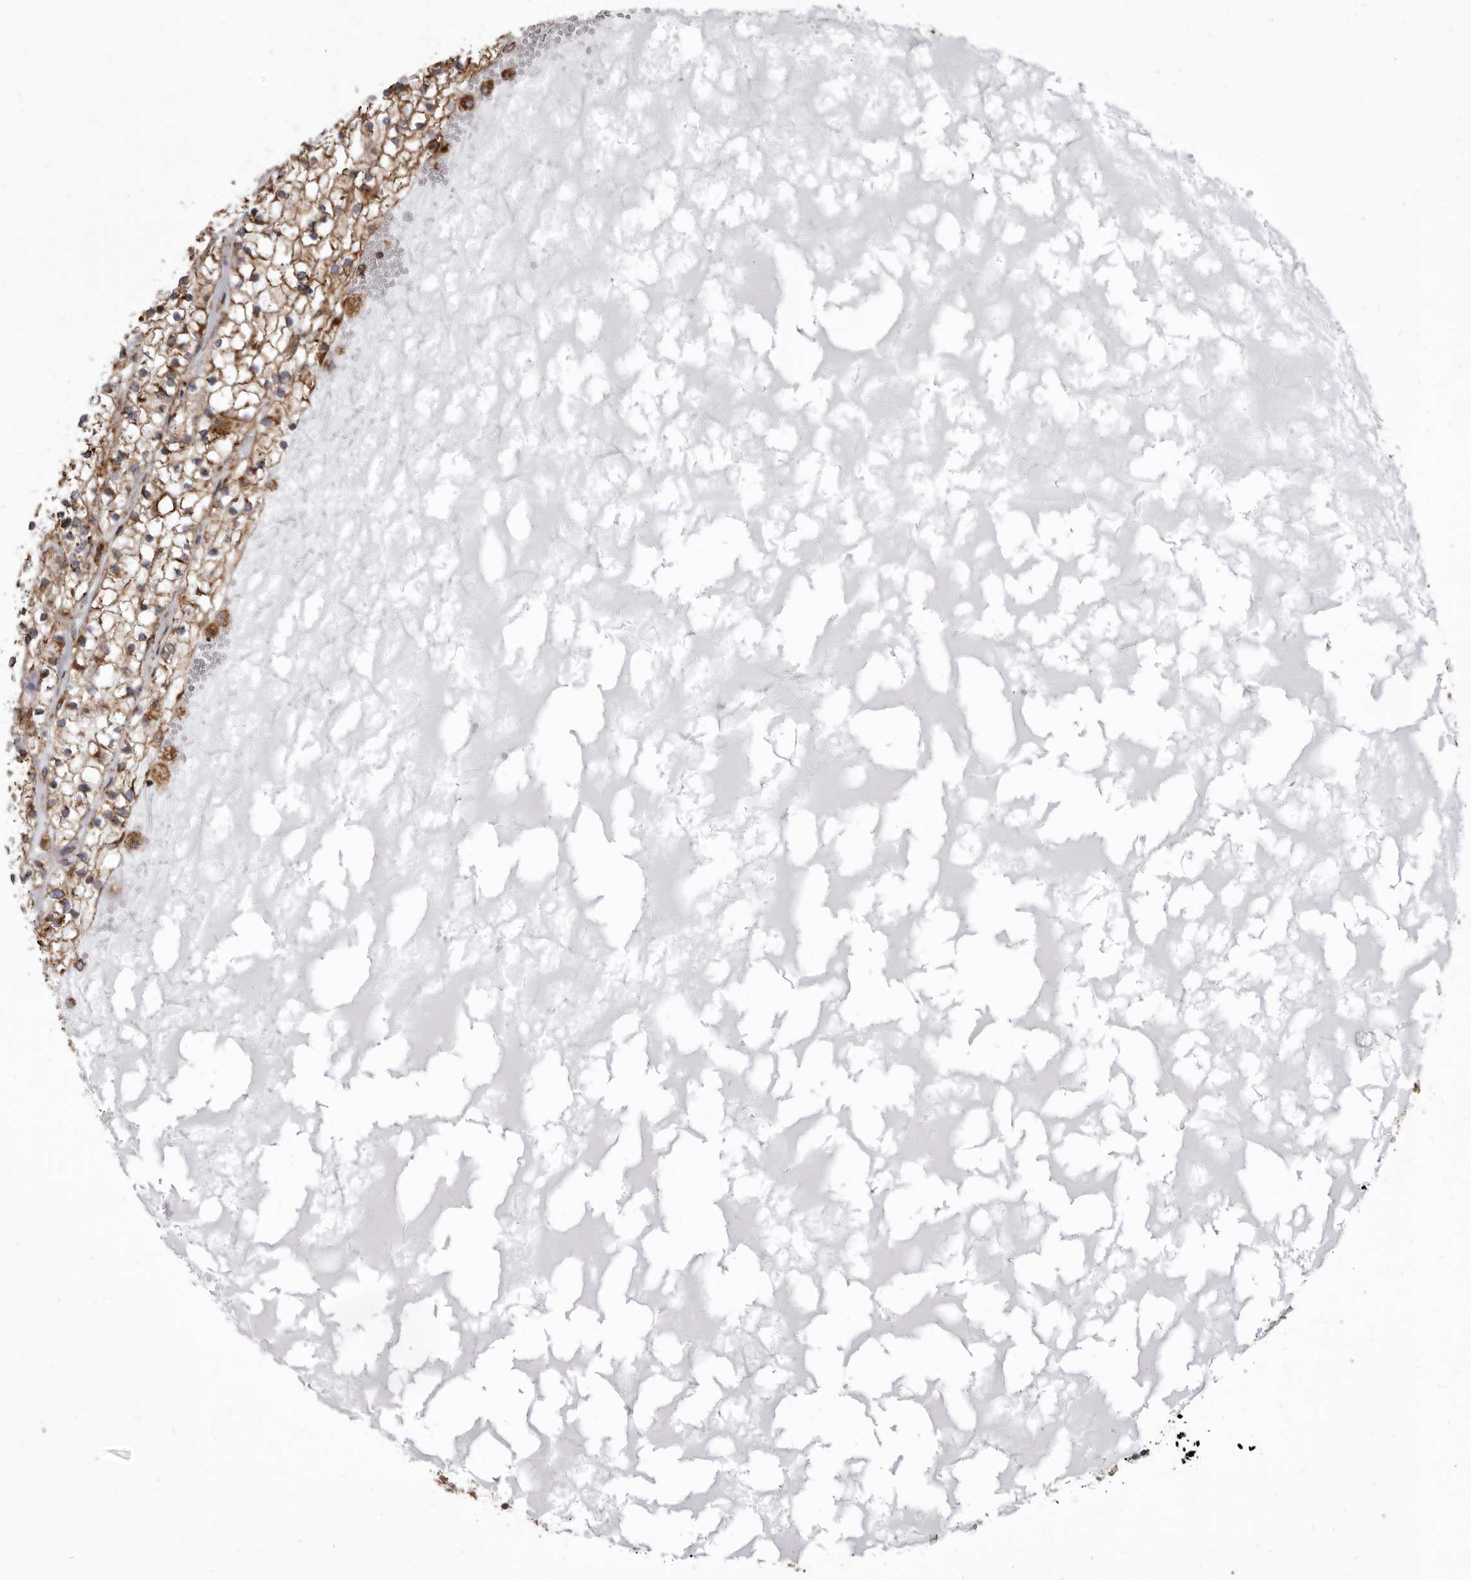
{"staining": {"intensity": "moderate", "quantity": ">75%", "location": "cytoplasmic/membranous"}, "tissue": "renal cancer", "cell_type": "Tumor cells", "image_type": "cancer", "snomed": [{"axis": "morphology", "description": "Normal tissue, NOS"}, {"axis": "morphology", "description": "Adenocarcinoma, NOS"}, {"axis": "topography", "description": "Kidney"}], "caption": "About >75% of tumor cells in renal adenocarcinoma exhibit moderate cytoplasmic/membranous protein positivity as visualized by brown immunohistochemical staining.", "gene": "CDK5RAP3", "patient": {"sex": "male", "age": 68}}